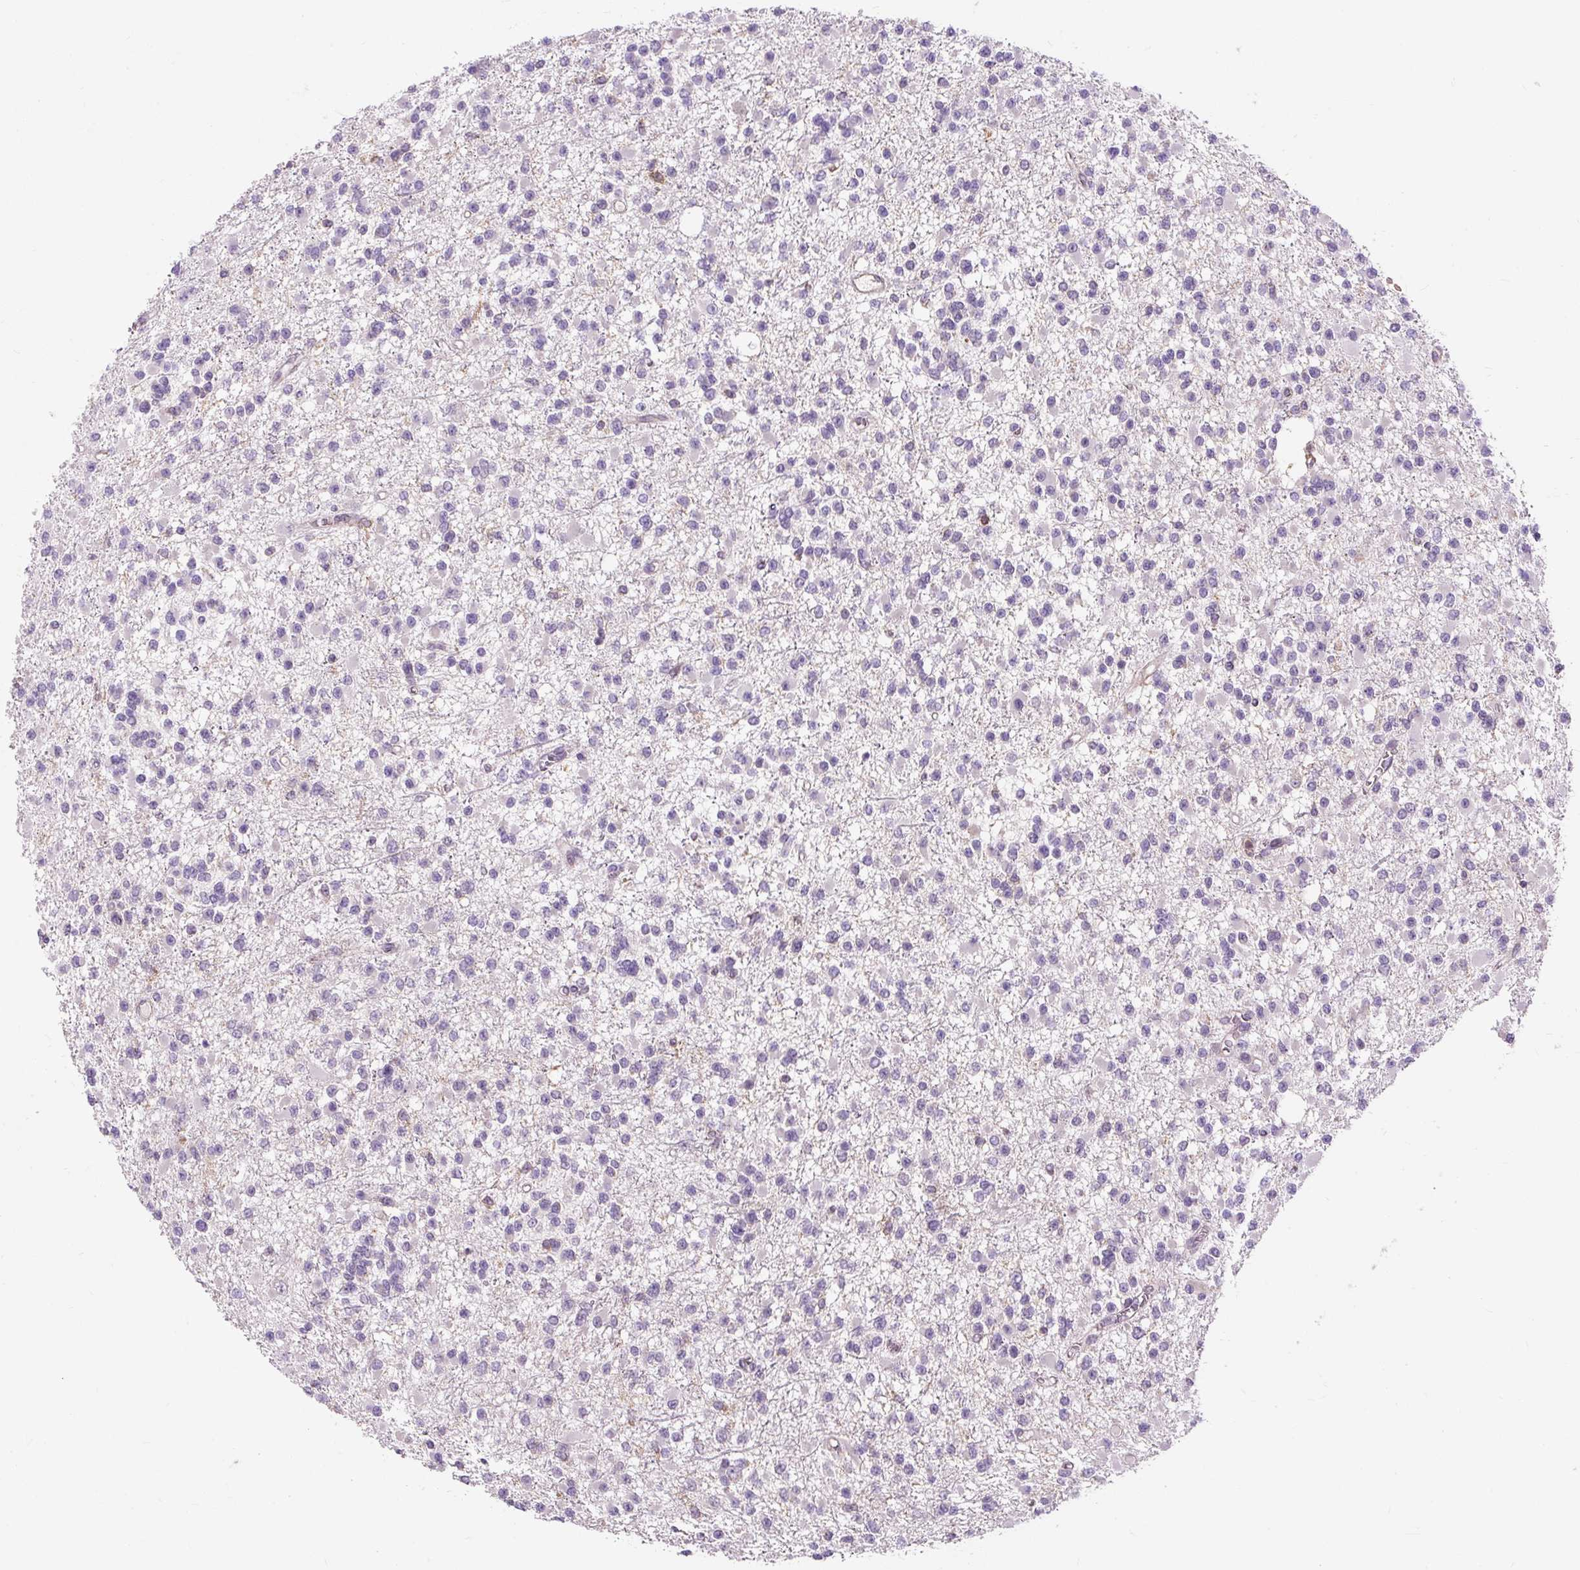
{"staining": {"intensity": "negative", "quantity": "none", "location": "none"}, "tissue": "glioma", "cell_type": "Tumor cells", "image_type": "cancer", "snomed": [{"axis": "morphology", "description": "Glioma, malignant, Low grade"}, {"axis": "topography", "description": "Brain"}], "caption": "Tumor cells show no significant protein staining in glioma. (Immunohistochemistry, brightfield microscopy, high magnification).", "gene": "CISD3", "patient": {"sex": "female", "age": 22}}